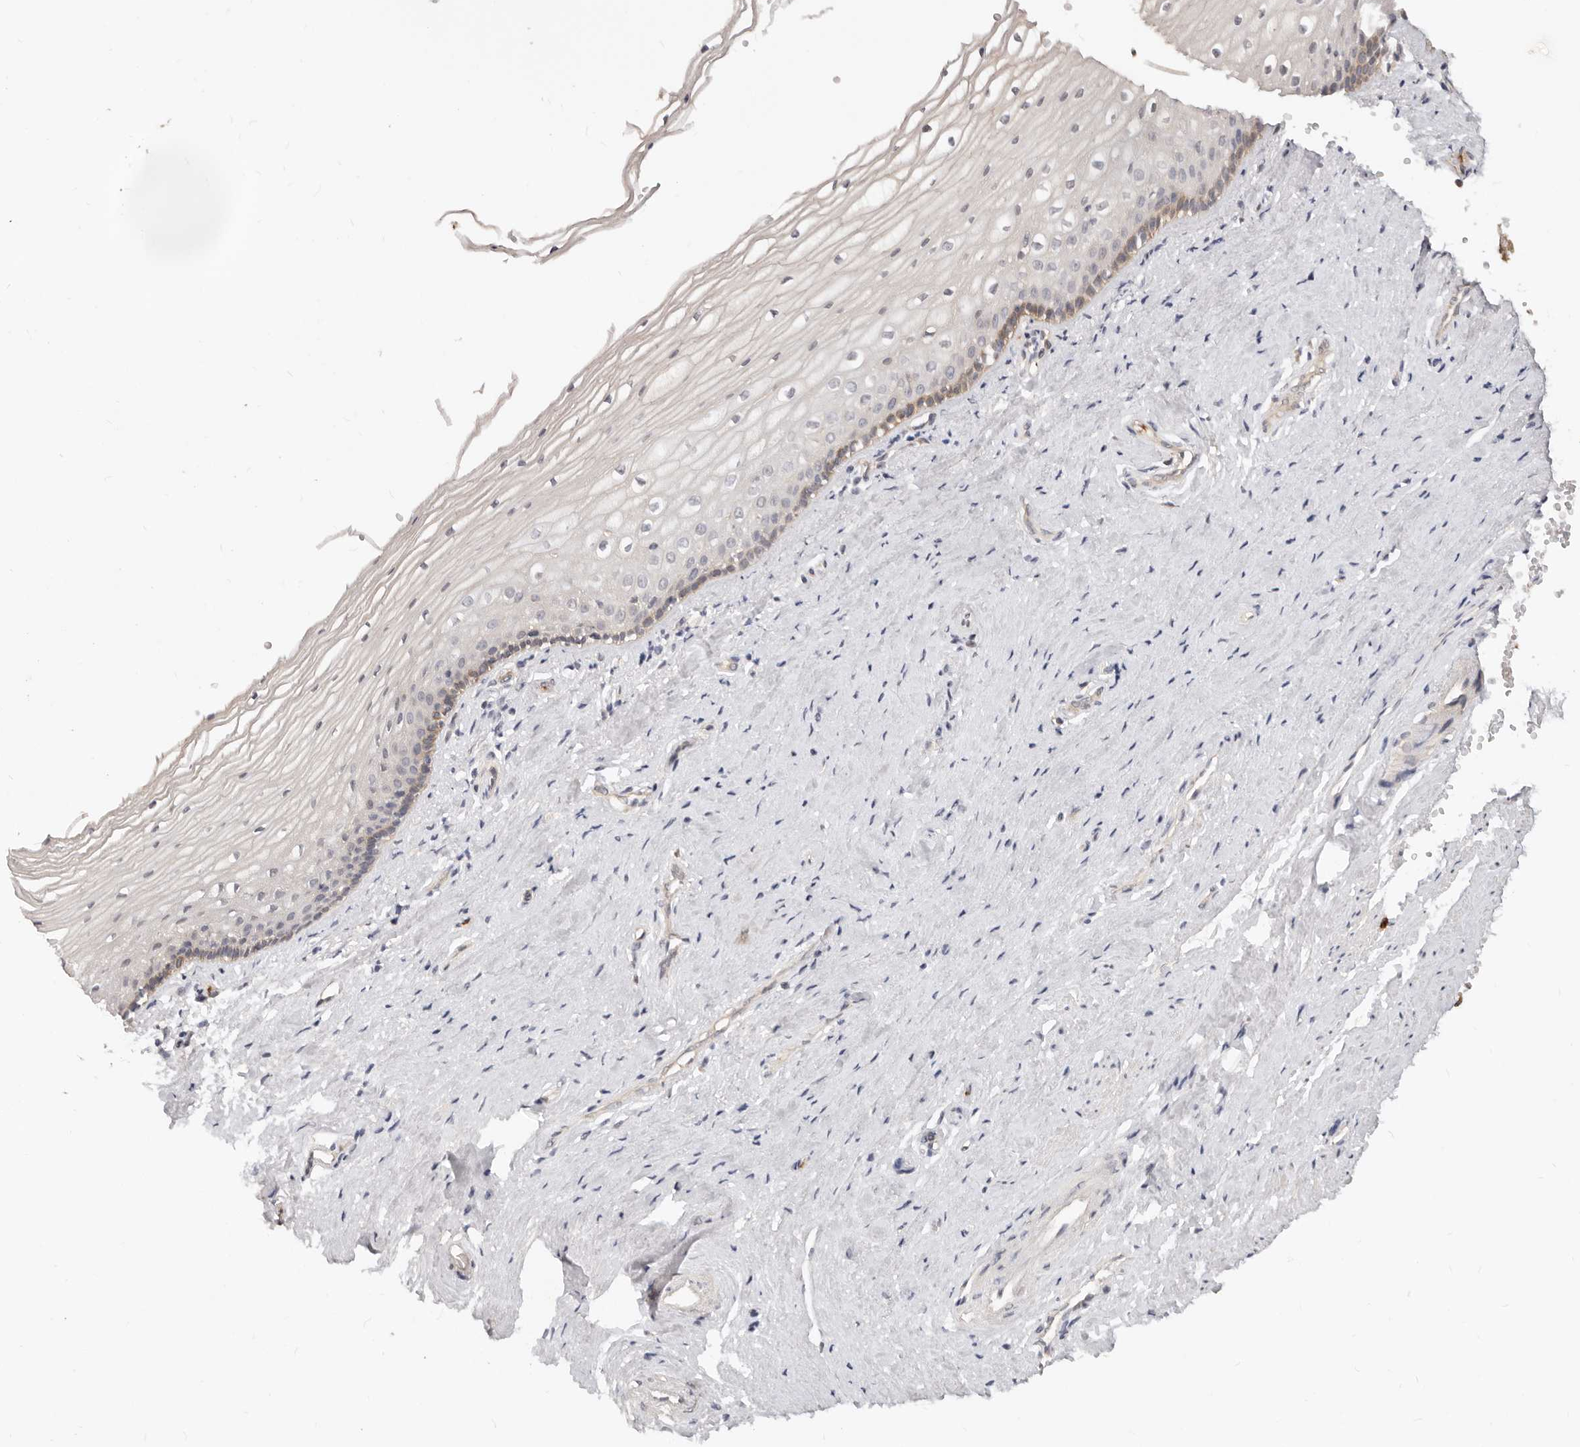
{"staining": {"intensity": "weak", "quantity": "<25%", "location": "cytoplasmic/membranous"}, "tissue": "vagina", "cell_type": "Squamous epithelial cells", "image_type": "normal", "snomed": [{"axis": "morphology", "description": "Normal tissue, NOS"}, {"axis": "topography", "description": "Vagina"}], "caption": "Immunohistochemical staining of unremarkable vagina reveals no significant staining in squamous epithelial cells.", "gene": "USP49", "patient": {"sex": "female", "age": 46}}